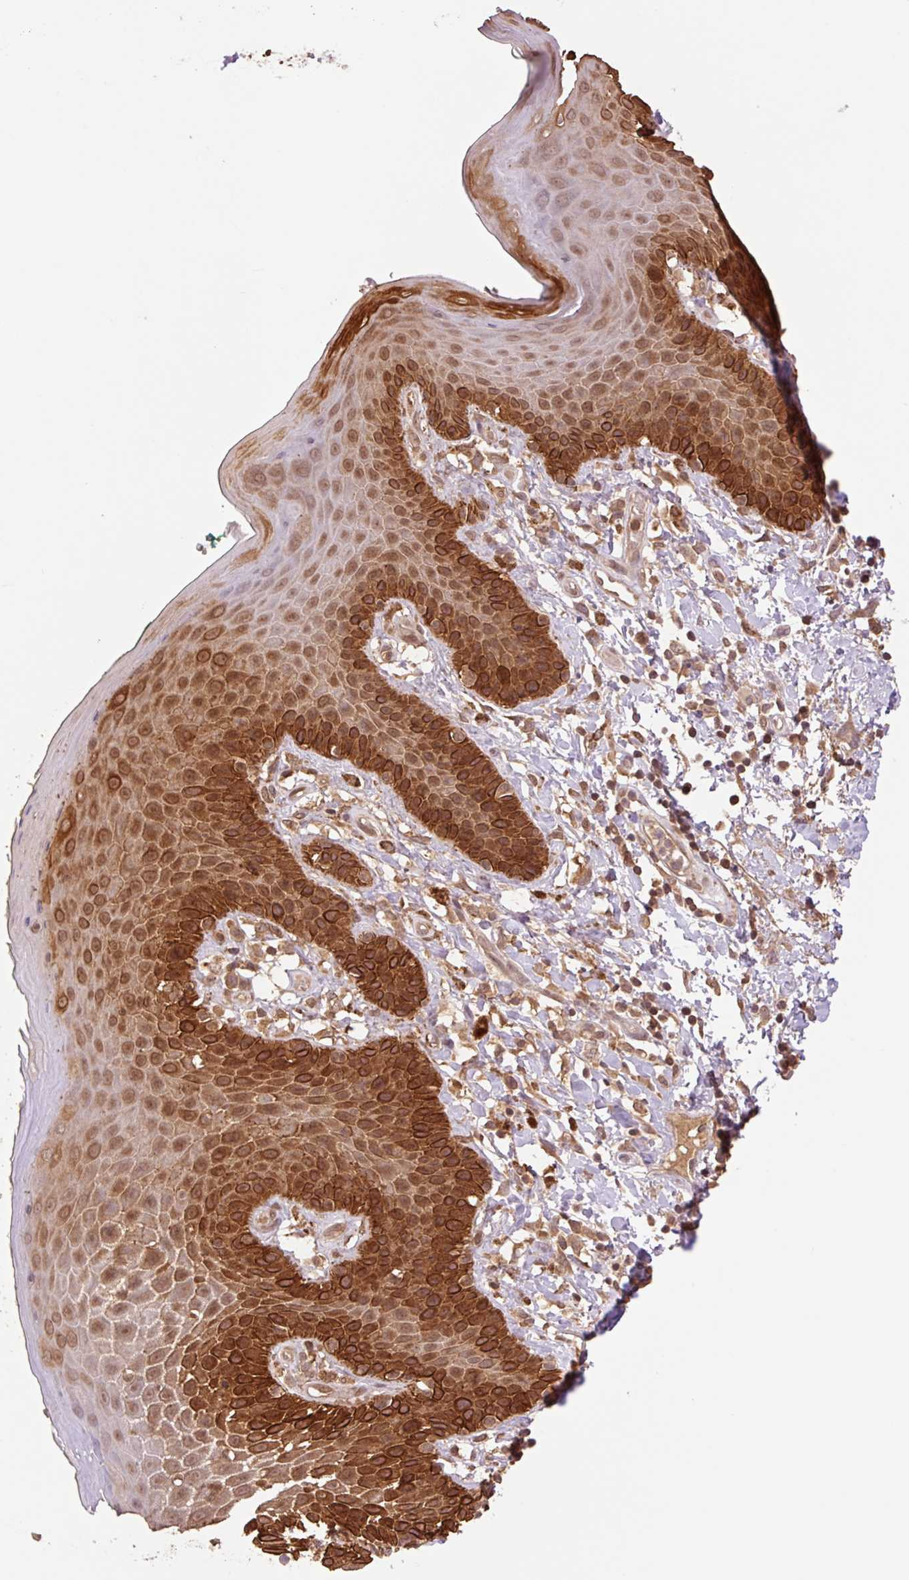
{"staining": {"intensity": "strong", "quantity": ">75%", "location": "cytoplasmic/membranous"}, "tissue": "skin", "cell_type": "Epidermal cells", "image_type": "normal", "snomed": [{"axis": "morphology", "description": "Normal tissue, NOS"}, {"axis": "topography", "description": "Peripheral nerve tissue"}], "caption": "High-magnification brightfield microscopy of unremarkable skin stained with DAB (3,3'-diaminobenzidine) (brown) and counterstained with hematoxylin (blue). epidermal cells exhibit strong cytoplasmic/membranous expression is seen in approximately>75% of cells.", "gene": "YJU2B", "patient": {"sex": "male", "age": 51}}